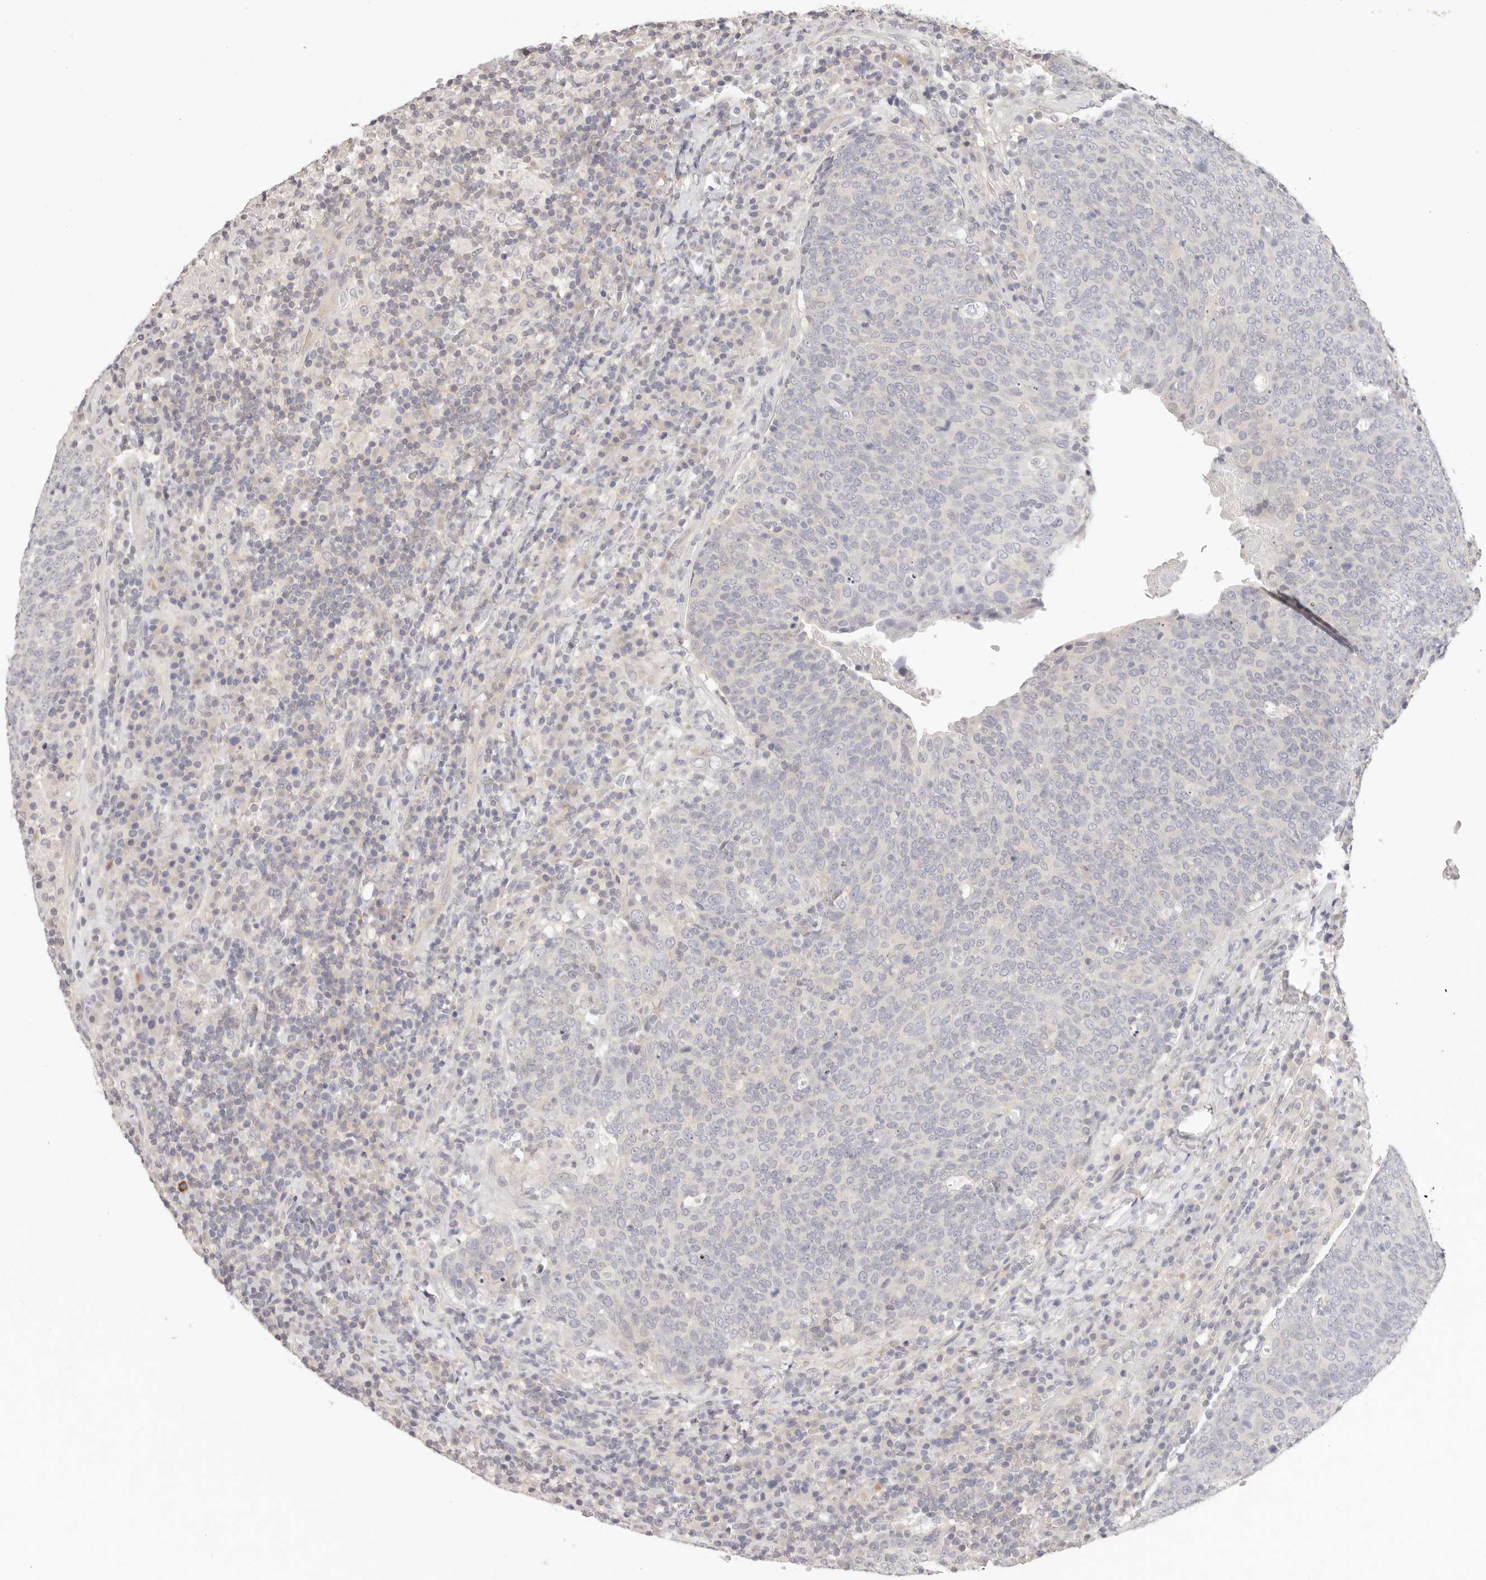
{"staining": {"intensity": "negative", "quantity": "none", "location": "none"}, "tissue": "head and neck cancer", "cell_type": "Tumor cells", "image_type": "cancer", "snomed": [{"axis": "morphology", "description": "Squamous cell carcinoma, NOS"}, {"axis": "morphology", "description": "Squamous cell carcinoma, metastatic, NOS"}, {"axis": "topography", "description": "Lymph node"}, {"axis": "topography", "description": "Head-Neck"}], "caption": "Micrograph shows no significant protein positivity in tumor cells of head and neck metastatic squamous cell carcinoma.", "gene": "GGPS1", "patient": {"sex": "male", "age": 62}}